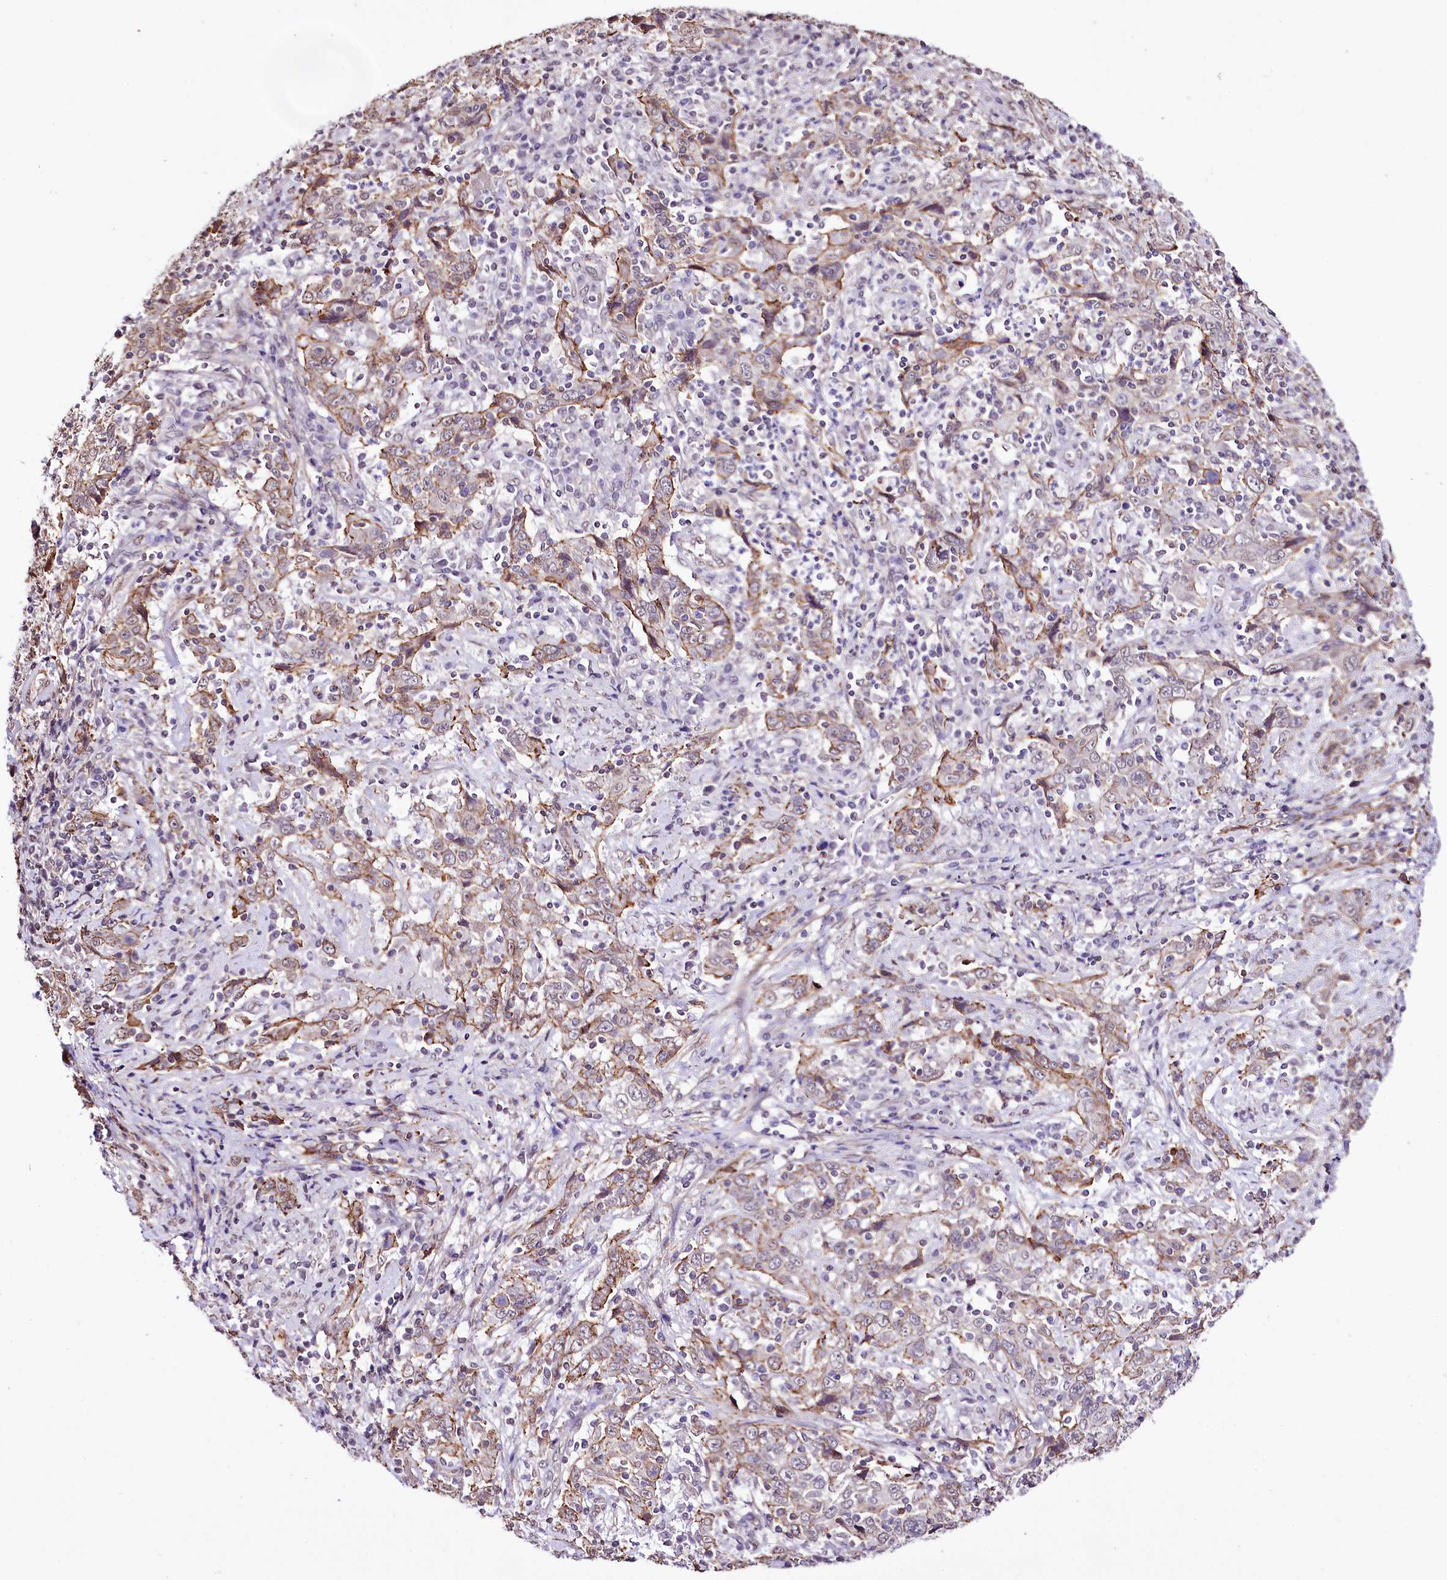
{"staining": {"intensity": "moderate", "quantity": "<25%", "location": "cytoplasmic/membranous"}, "tissue": "cervical cancer", "cell_type": "Tumor cells", "image_type": "cancer", "snomed": [{"axis": "morphology", "description": "Squamous cell carcinoma, NOS"}, {"axis": "topography", "description": "Cervix"}], "caption": "Immunohistochemistry of cervical cancer displays low levels of moderate cytoplasmic/membranous staining in about <25% of tumor cells.", "gene": "ST7", "patient": {"sex": "female", "age": 46}}